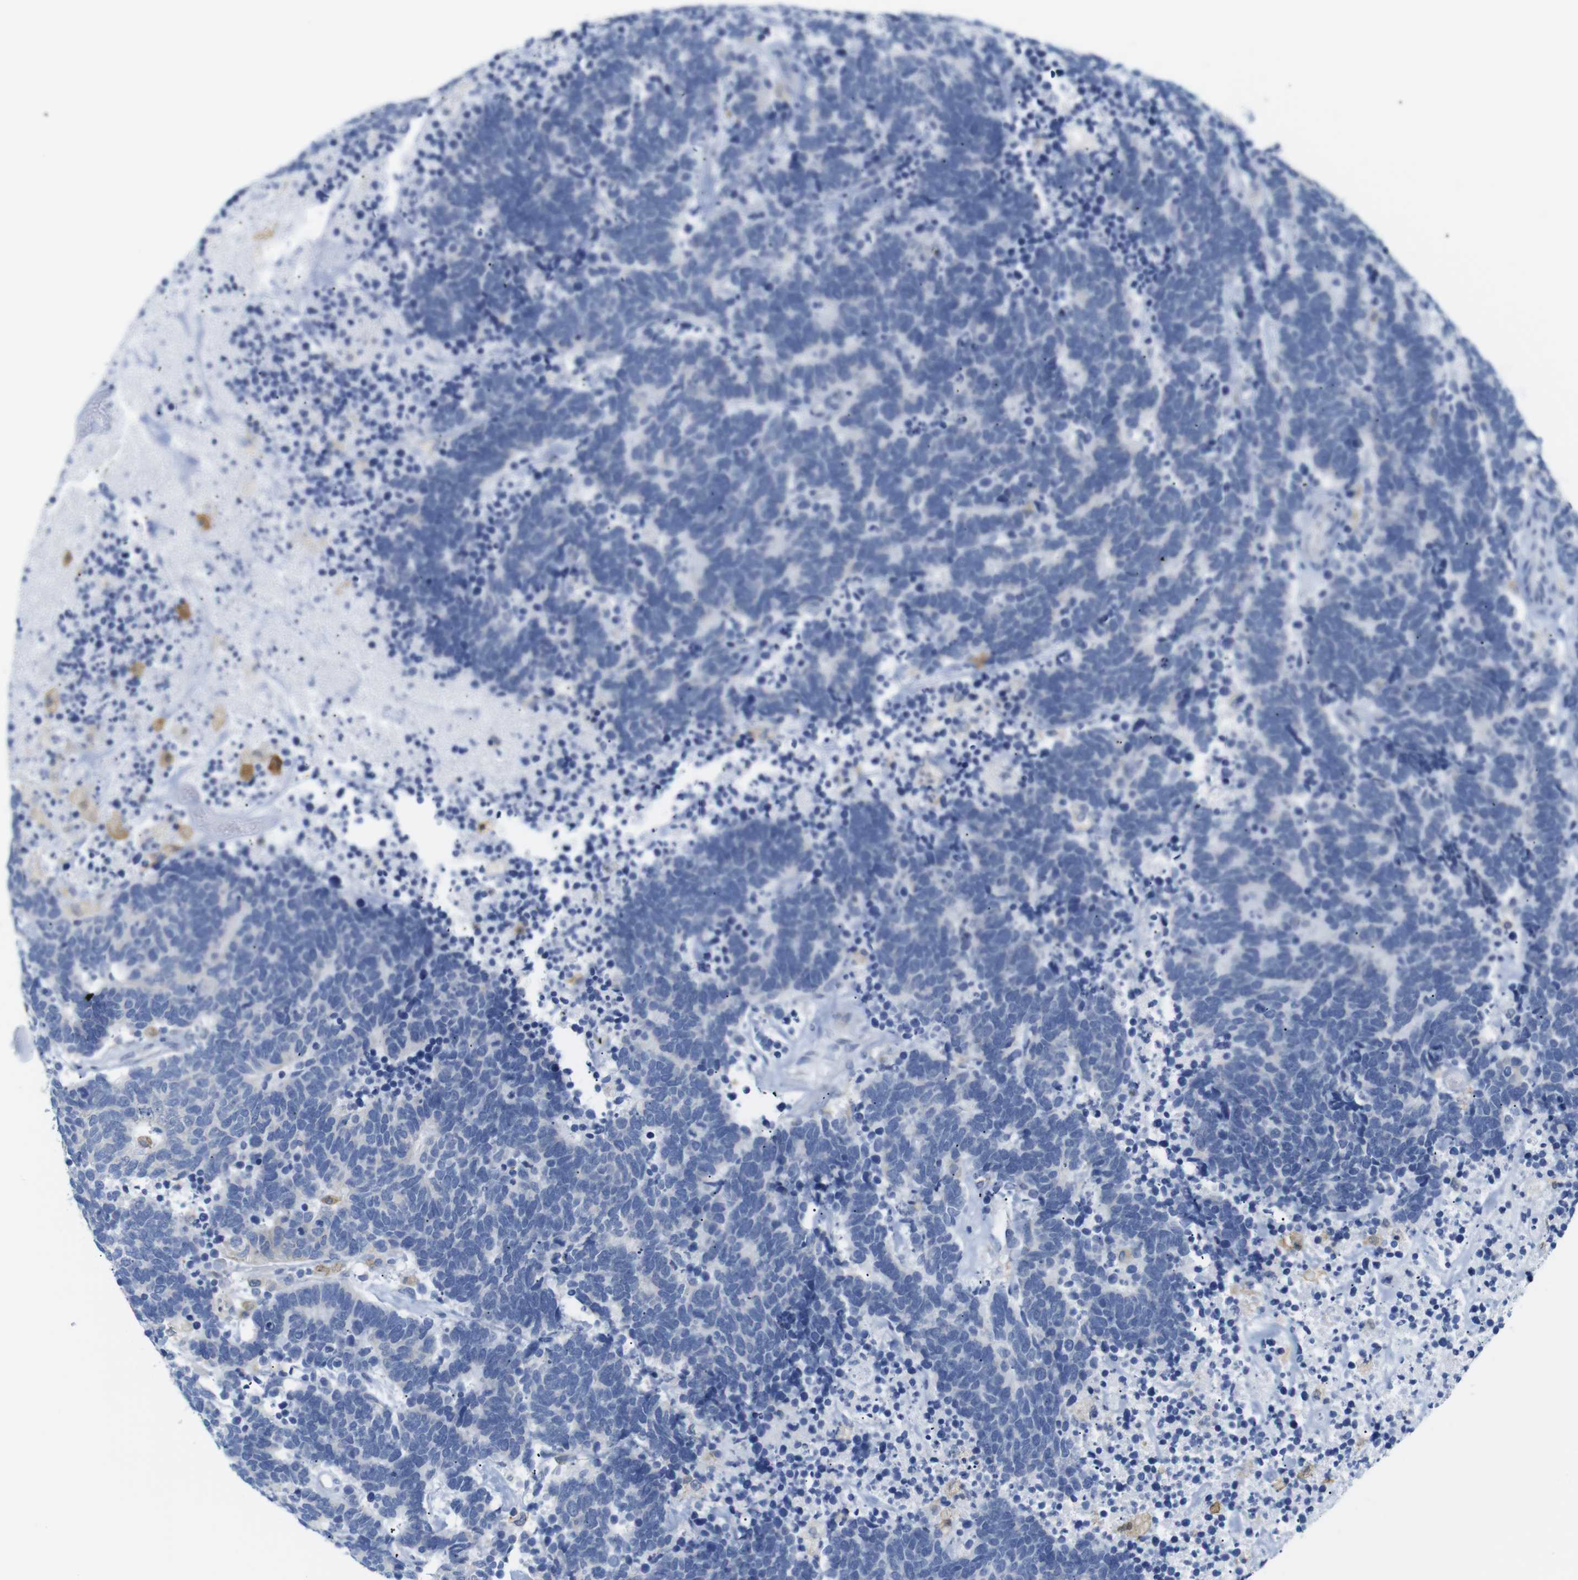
{"staining": {"intensity": "negative", "quantity": "none", "location": "none"}, "tissue": "carcinoid", "cell_type": "Tumor cells", "image_type": "cancer", "snomed": [{"axis": "morphology", "description": "Carcinoma, NOS"}, {"axis": "morphology", "description": "Carcinoid, malignant, NOS"}, {"axis": "topography", "description": "Urinary bladder"}], "caption": "There is no significant staining in tumor cells of carcinoma.", "gene": "NEBL", "patient": {"sex": "male", "age": 57}}